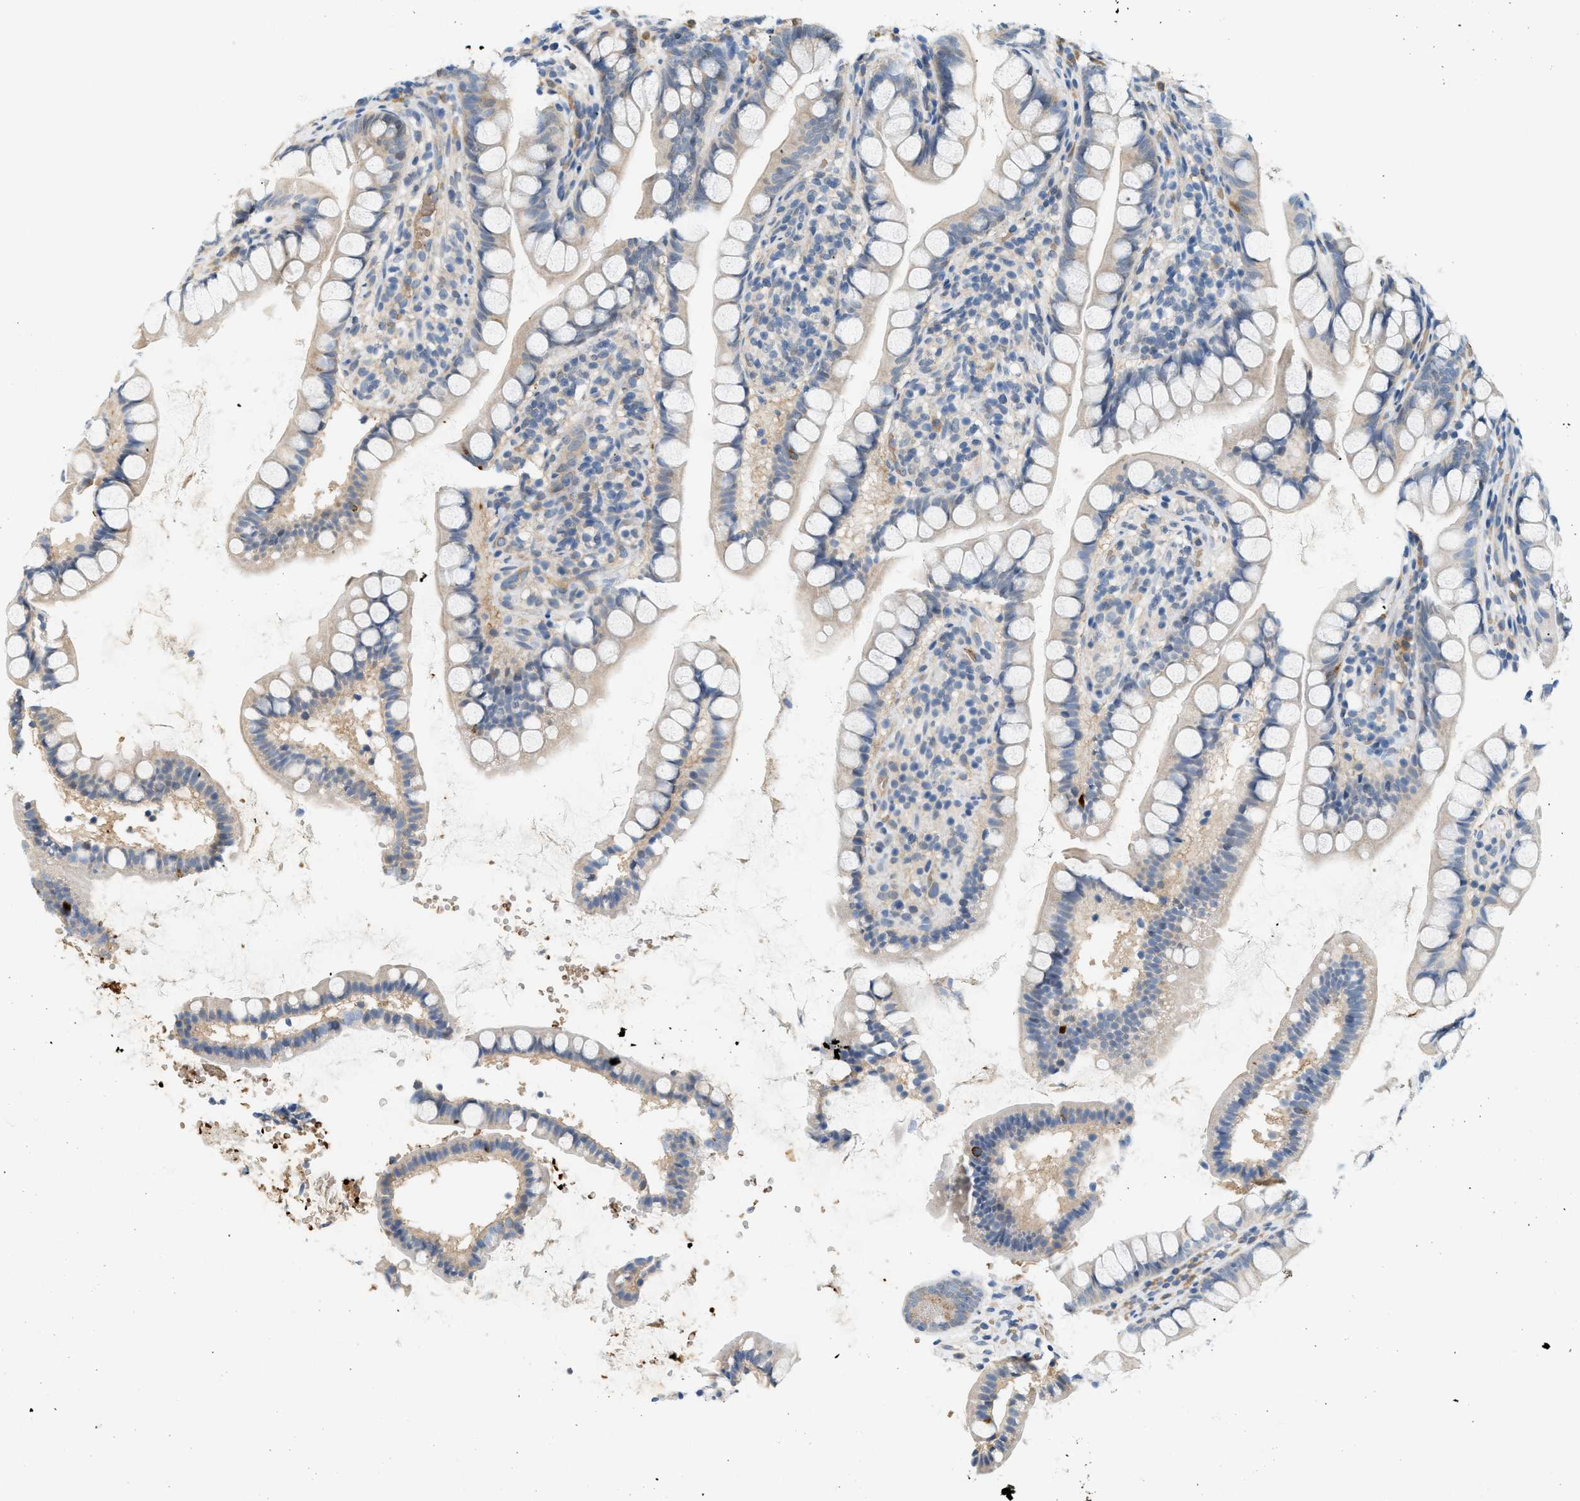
{"staining": {"intensity": "weak", "quantity": "<25%", "location": "cytoplasmic/membranous"}, "tissue": "small intestine", "cell_type": "Glandular cells", "image_type": "normal", "snomed": [{"axis": "morphology", "description": "Normal tissue, NOS"}, {"axis": "topography", "description": "Small intestine"}], "caption": "There is no significant positivity in glandular cells of small intestine. (DAB immunohistochemistry visualized using brightfield microscopy, high magnification).", "gene": "CYTH2", "patient": {"sex": "female", "age": 84}}